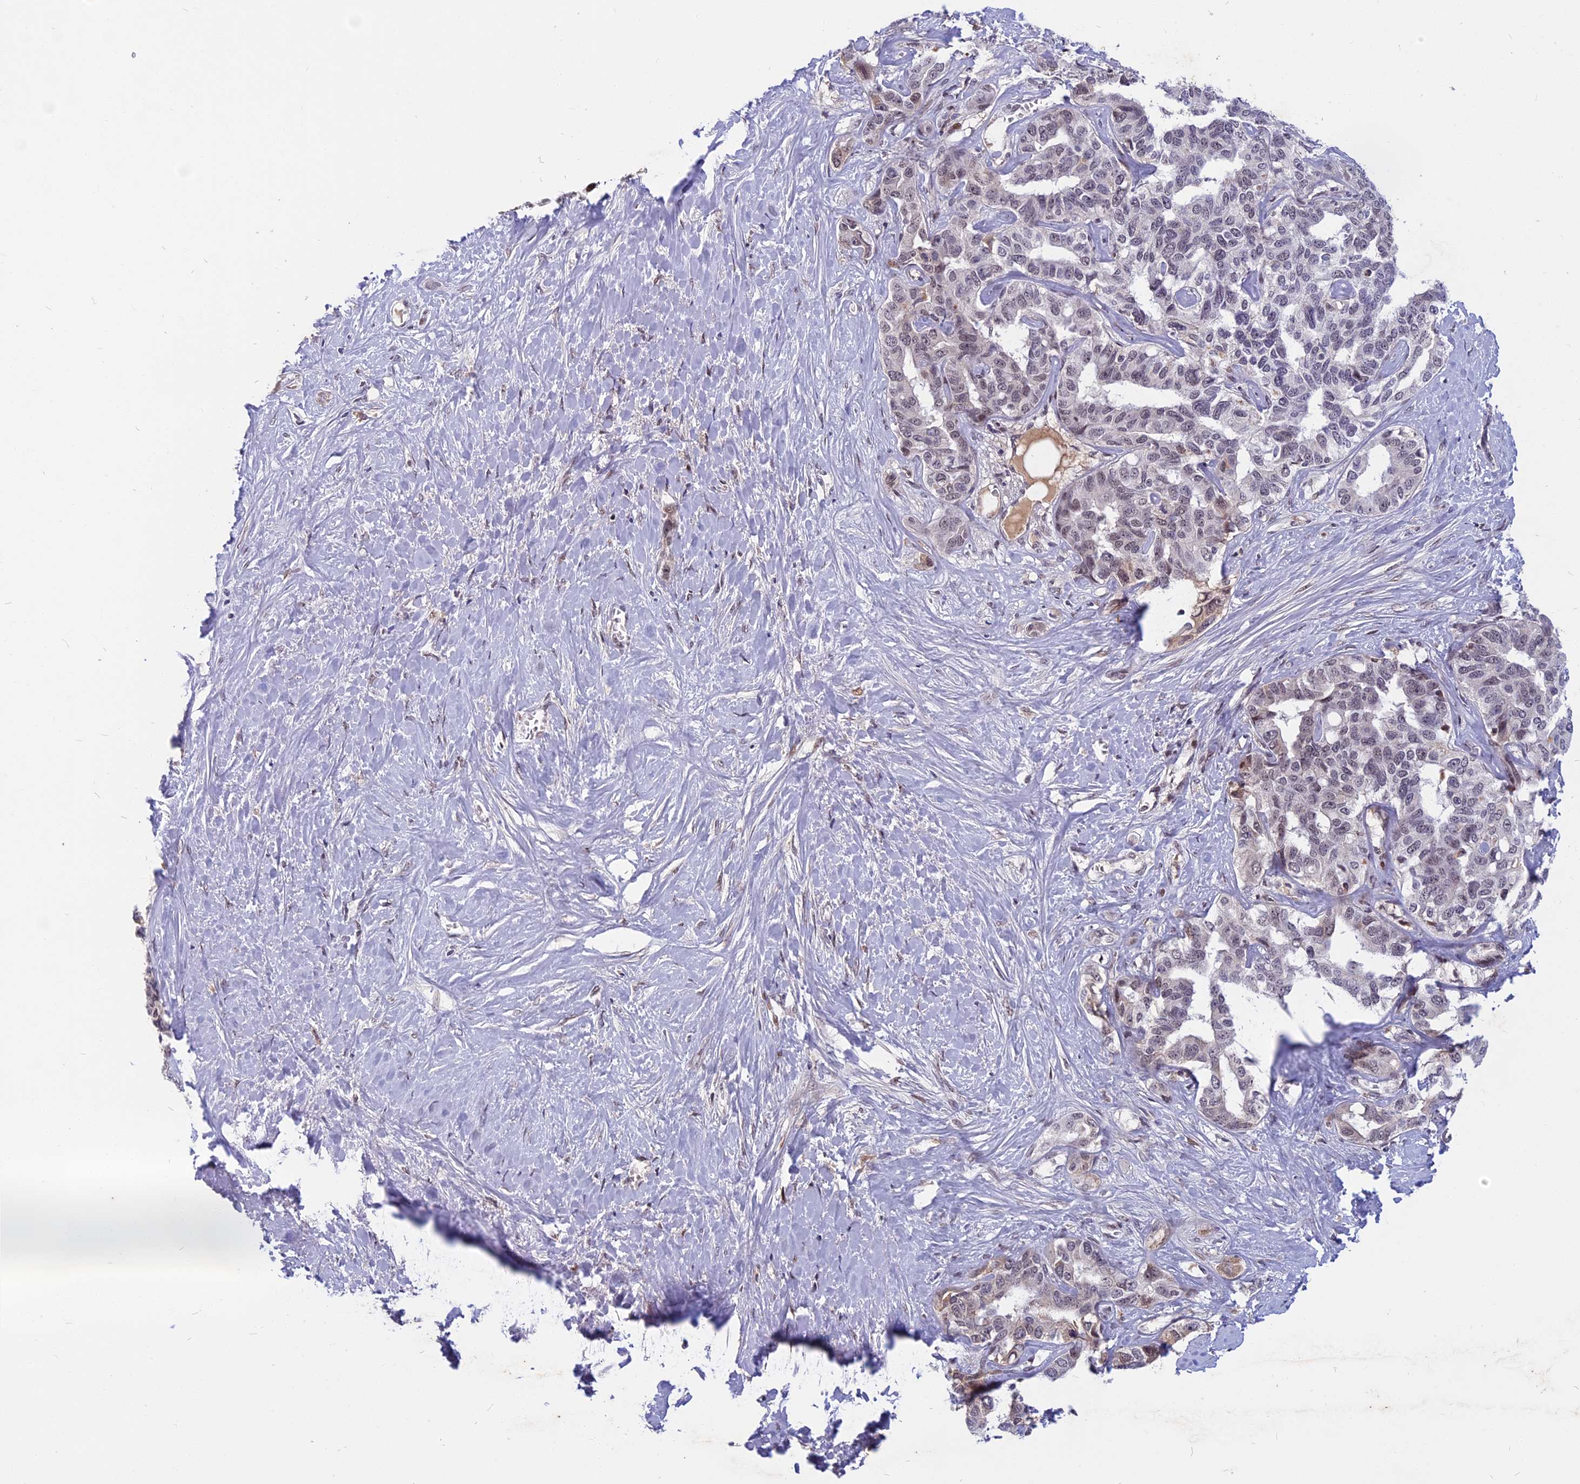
{"staining": {"intensity": "moderate", "quantity": "25%-75%", "location": "nuclear"}, "tissue": "liver cancer", "cell_type": "Tumor cells", "image_type": "cancer", "snomed": [{"axis": "morphology", "description": "Cholangiocarcinoma"}, {"axis": "topography", "description": "Liver"}], "caption": "Human liver cancer stained with a brown dye reveals moderate nuclear positive positivity in approximately 25%-75% of tumor cells.", "gene": "CDC7", "patient": {"sex": "male", "age": 59}}